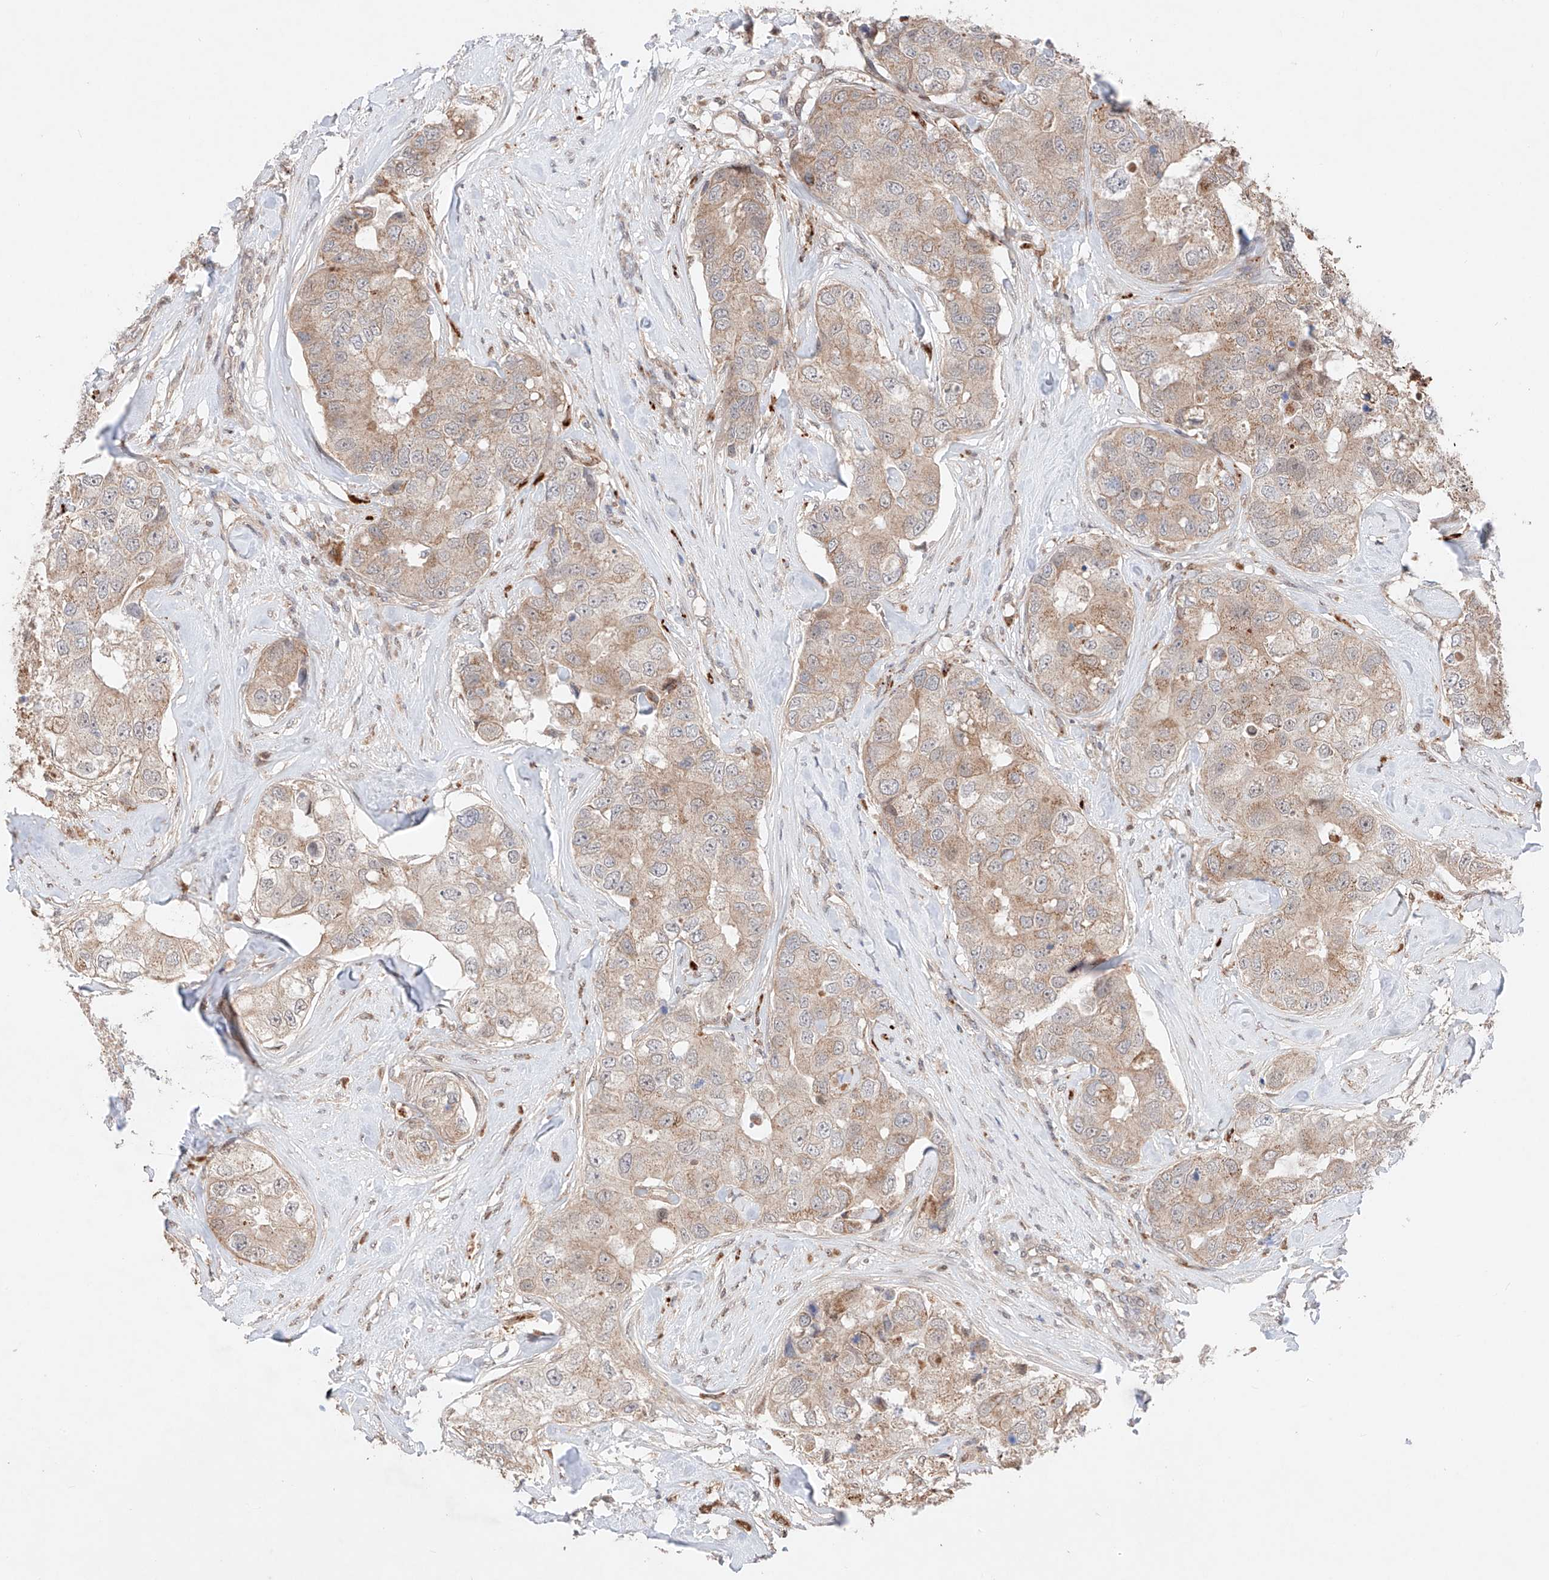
{"staining": {"intensity": "weak", "quantity": ">75%", "location": "cytoplasmic/membranous"}, "tissue": "breast cancer", "cell_type": "Tumor cells", "image_type": "cancer", "snomed": [{"axis": "morphology", "description": "Duct carcinoma"}, {"axis": "topography", "description": "Breast"}], "caption": "Tumor cells demonstrate weak cytoplasmic/membranous positivity in about >75% of cells in breast cancer (intraductal carcinoma).", "gene": "GCNT1", "patient": {"sex": "female", "age": 62}}